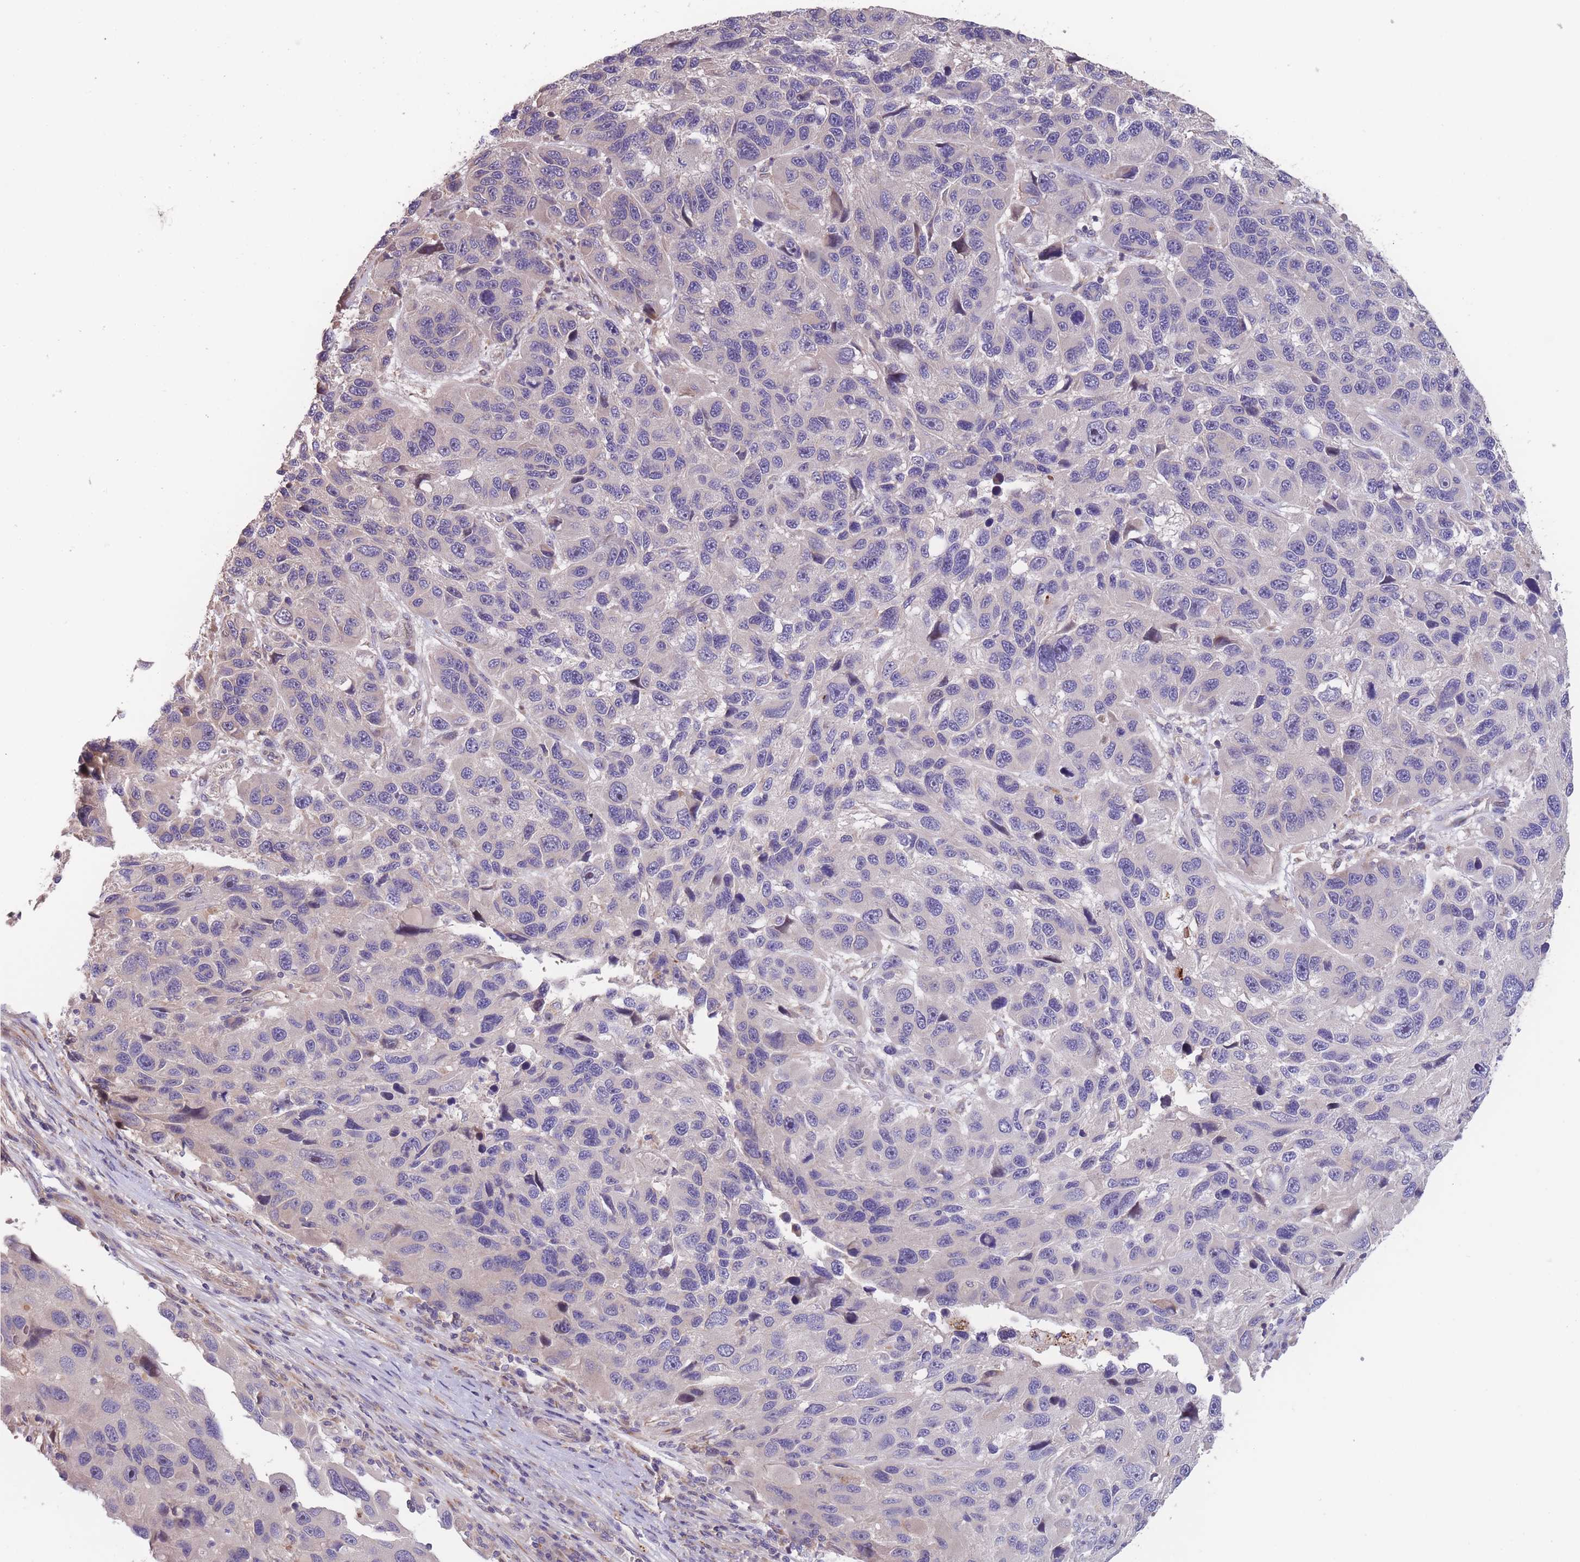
{"staining": {"intensity": "negative", "quantity": "none", "location": "none"}, "tissue": "melanoma", "cell_type": "Tumor cells", "image_type": "cancer", "snomed": [{"axis": "morphology", "description": "Malignant melanoma, NOS"}, {"axis": "topography", "description": "Skin"}], "caption": "Melanoma was stained to show a protein in brown. There is no significant staining in tumor cells.", "gene": "ITPKC", "patient": {"sex": "male", "age": 53}}